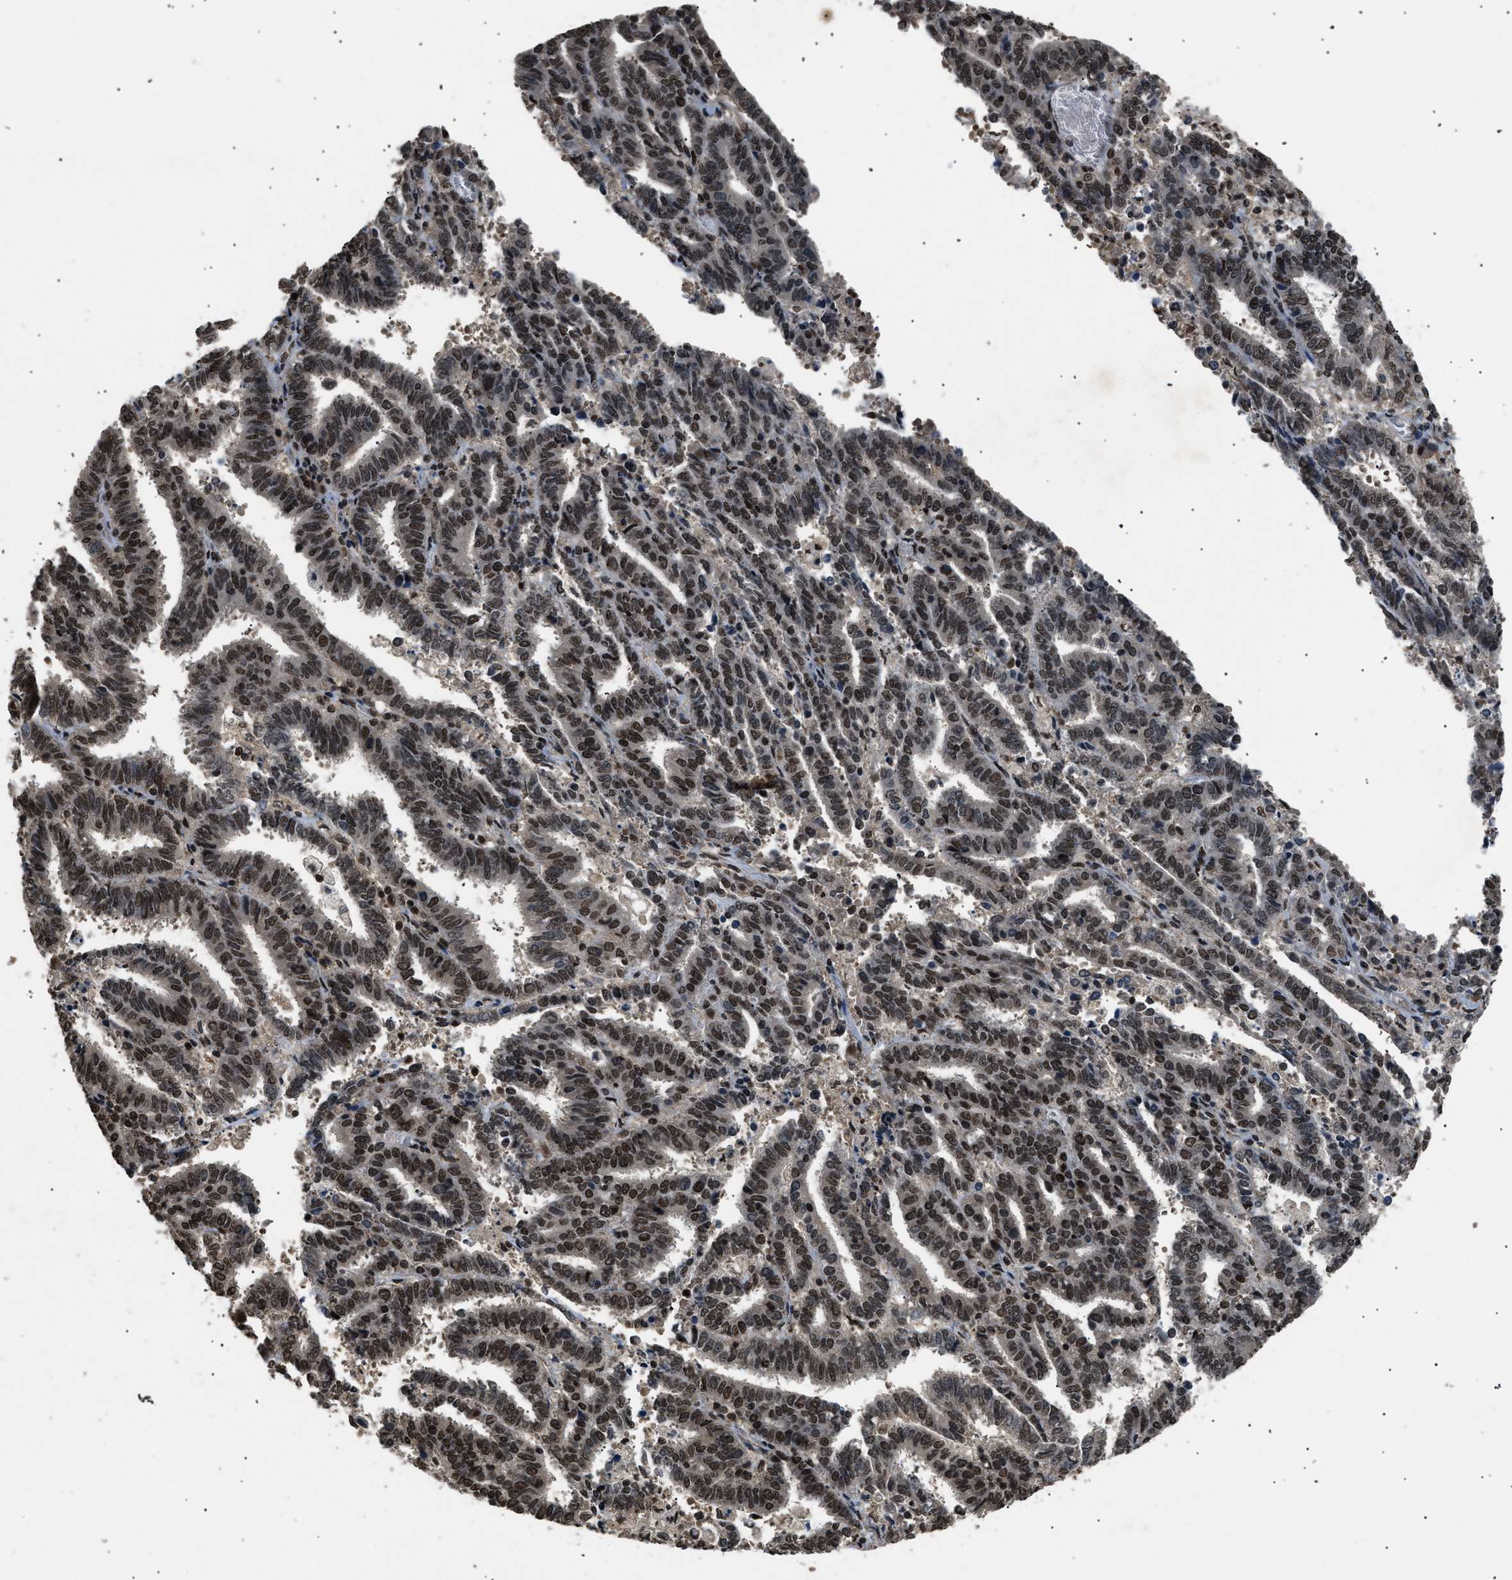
{"staining": {"intensity": "strong", "quantity": ">75%", "location": "nuclear"}, "tissue": "endometrial cancer", "cell_type": "Tumor cells", "image_type": "cancer", "snomed": [{"axis": "morphology", "description": "Adenocarcinoma, NOS"}, {"axis": "topography", "description": "Uterus"}], "caption": "Immunohistochemical staining of endometrial cancer exhibits high levels of strong nuclear protein positivity in about >75% of tumor cells. The staining is performed using DAB (3,3'-diaminobenzidine) brown chromogen to label protein expression. The nuclei are counter-stained blue using hematoxylin.", "gene": "RBM5", "patient": {"sex": "female", "age": 83}}